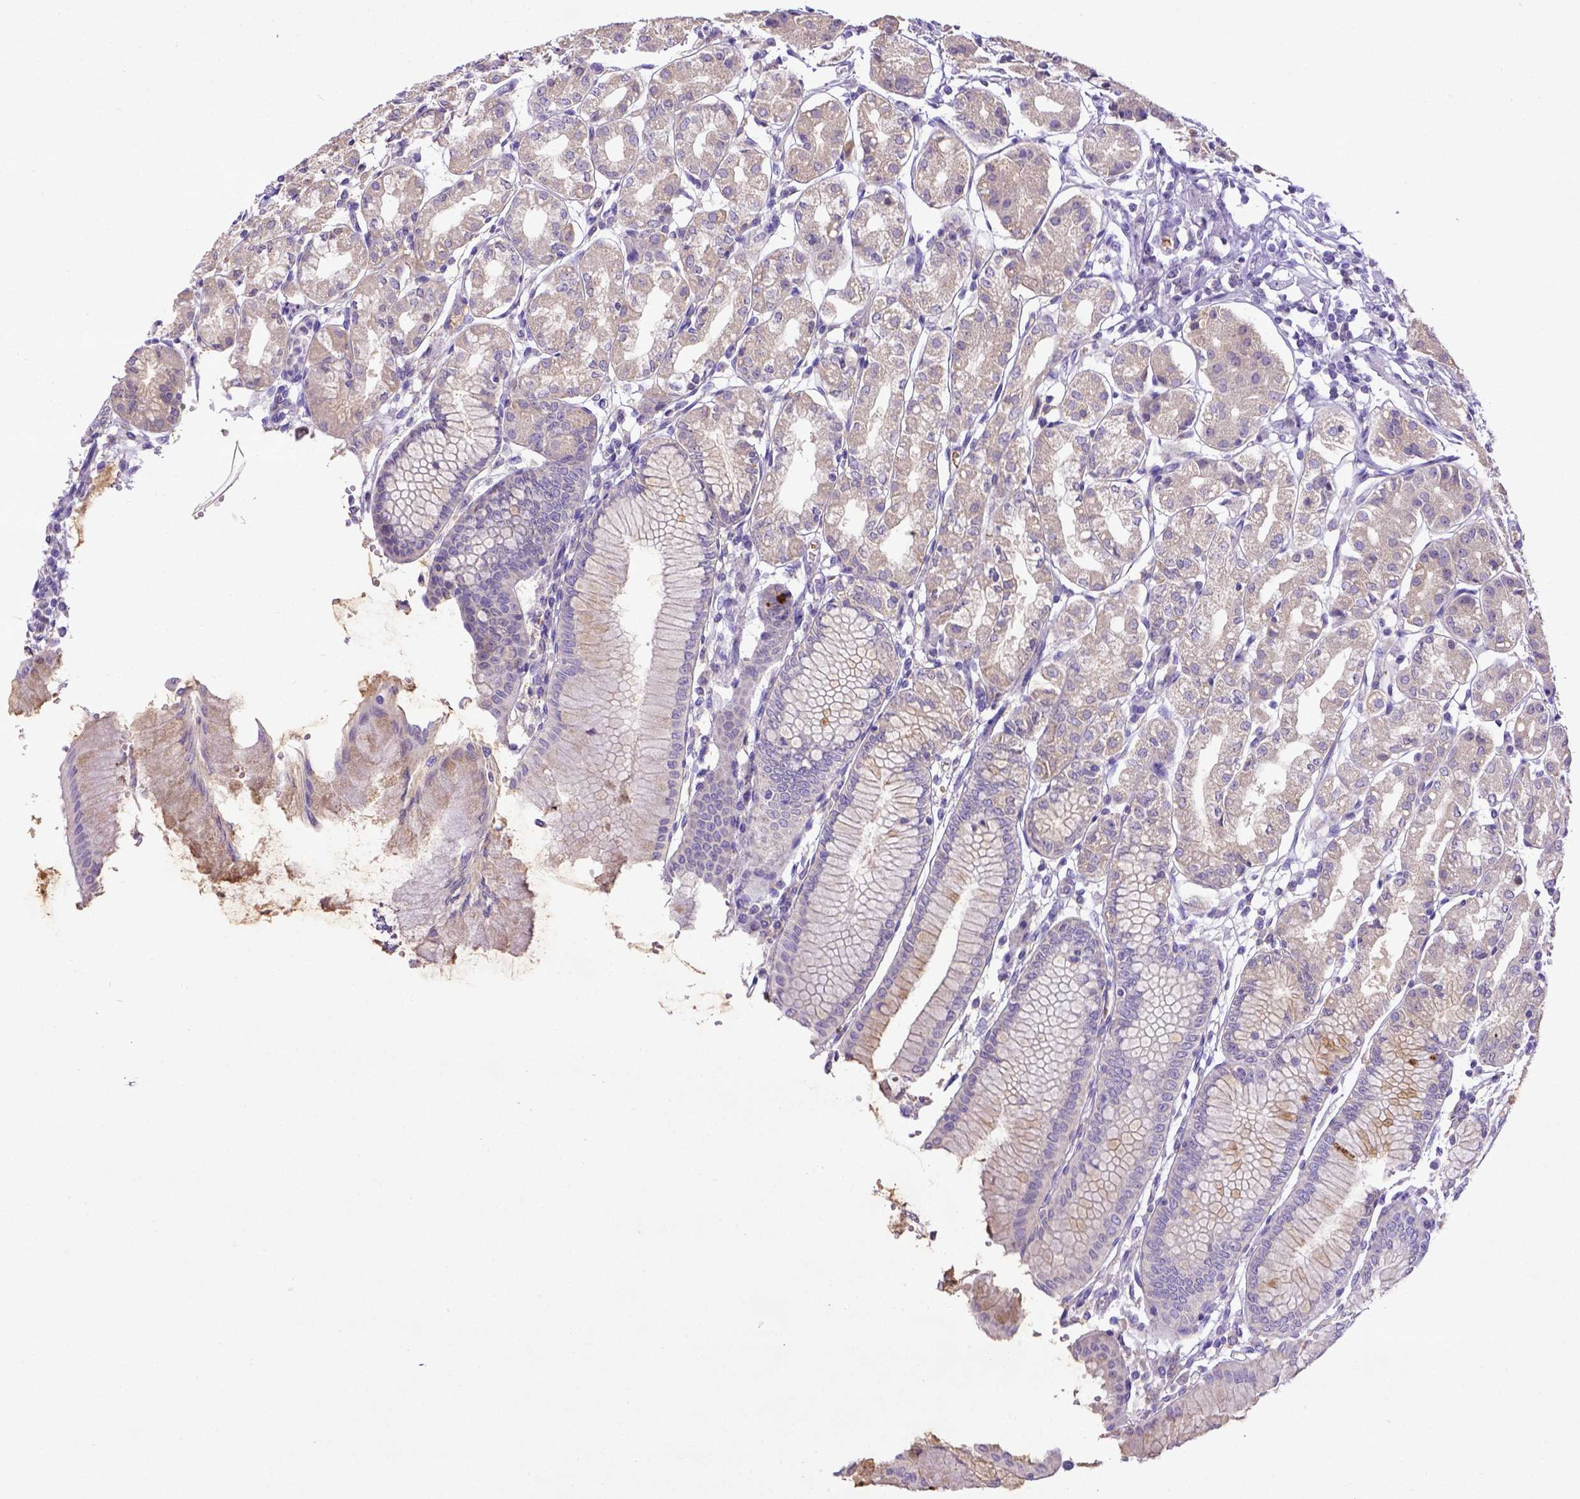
{"staining": {"intensity": "moderate", "quantity": "25%-75%", "location": "cytoplasmic/membranous"}, "tissue": "stomach", "cell_type": "Glandular cells", "image_type": "normal", "snomed": [{"axis": "morphology", "description": "Normal tissue, NOS"}, {"axis": "topography", "description": "Skeletal muscle"}, {"axis": "topography", "description": "Stomach"}], "caption": "Immunohistochemistry (IHC) photomicrograph of benign stomach: stomach stained using IHC reveals medium levels of moderate protein expression localized specifically in the cytoplasmic/membranous of glandular cells, appearing as a cytoplasmic/membranous brown color.", "gene": "CD40", "patient": {"sex": "female", "age": 57}}